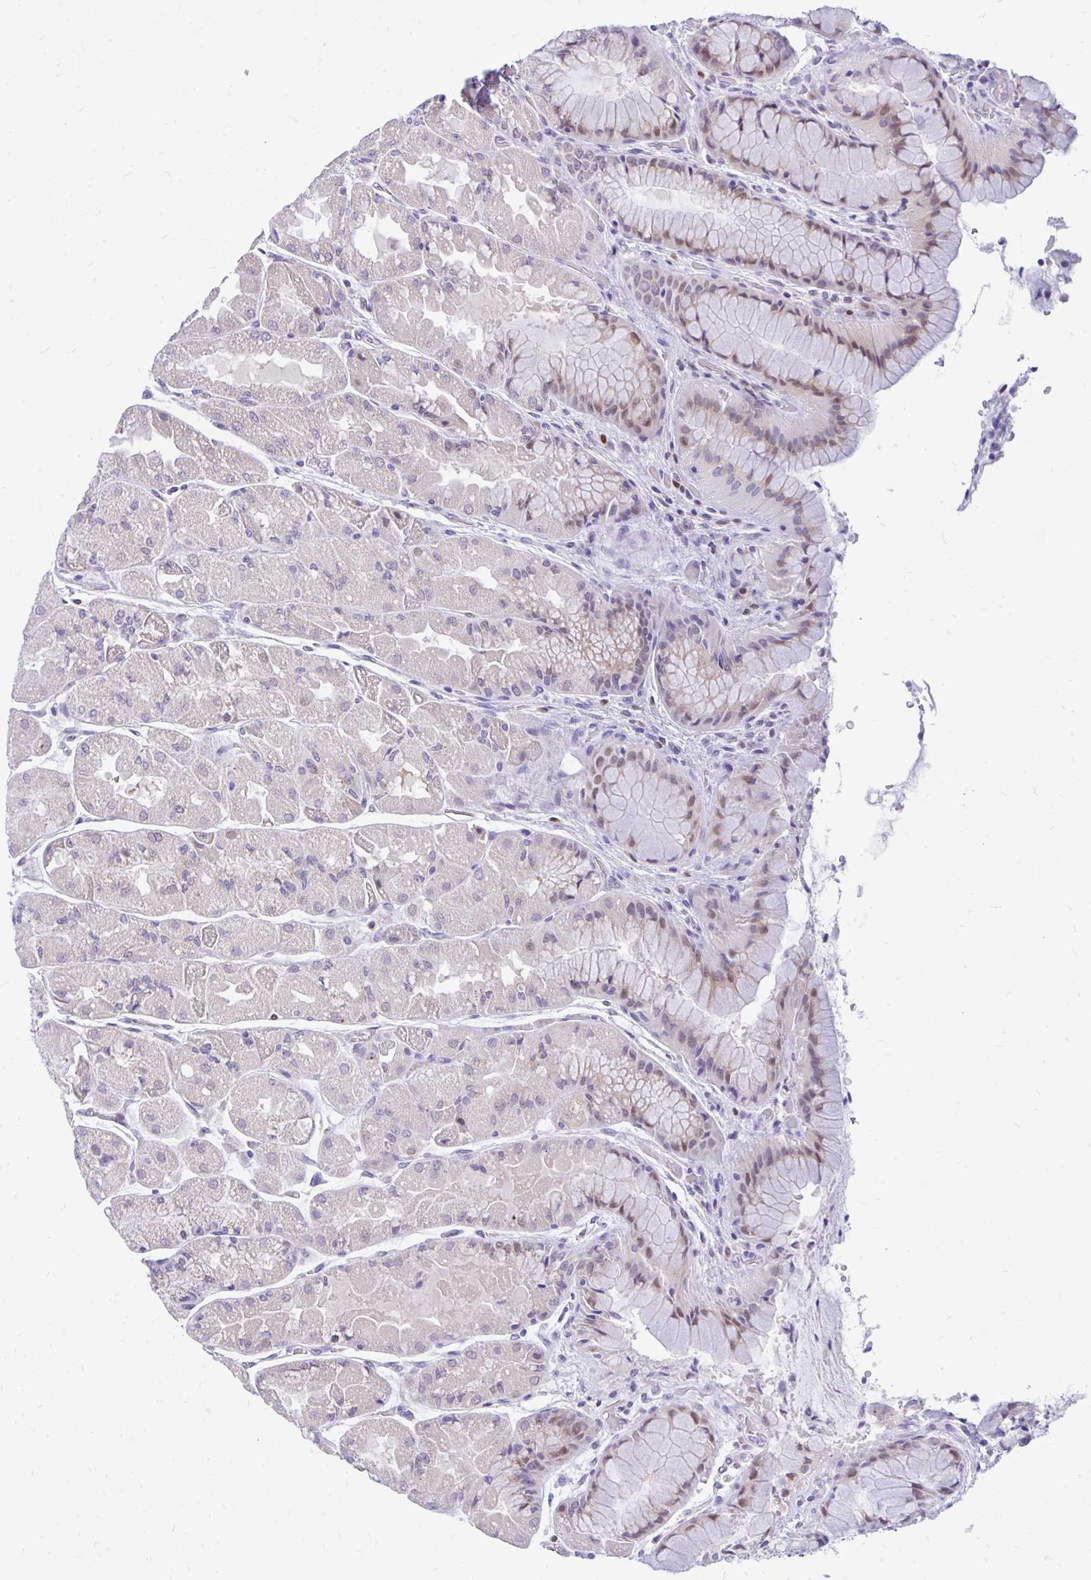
{"staining": {"intensity": "moderate", "quantity": "25%-75%", "location": "cytoplasmic/membranous,nuclear"}, "tissue": "stomach", "cell_type": "Glandular cells", "image_type": "normal", "snomed": [{"axis": "morphology", "description": "Normal tissue, NOS"}, {"axis": "topography", "description": "Stomach"}], "caption": "This photomicrograph displays immunohistochemistry staining of benign human stomach, with medium moderate cytoplasmic/membranous,nuclear staining in approximately 25%-75% of glandular cells.", "gene": "GLB1L2", "patient": {"sex": "female", "age": 61}}